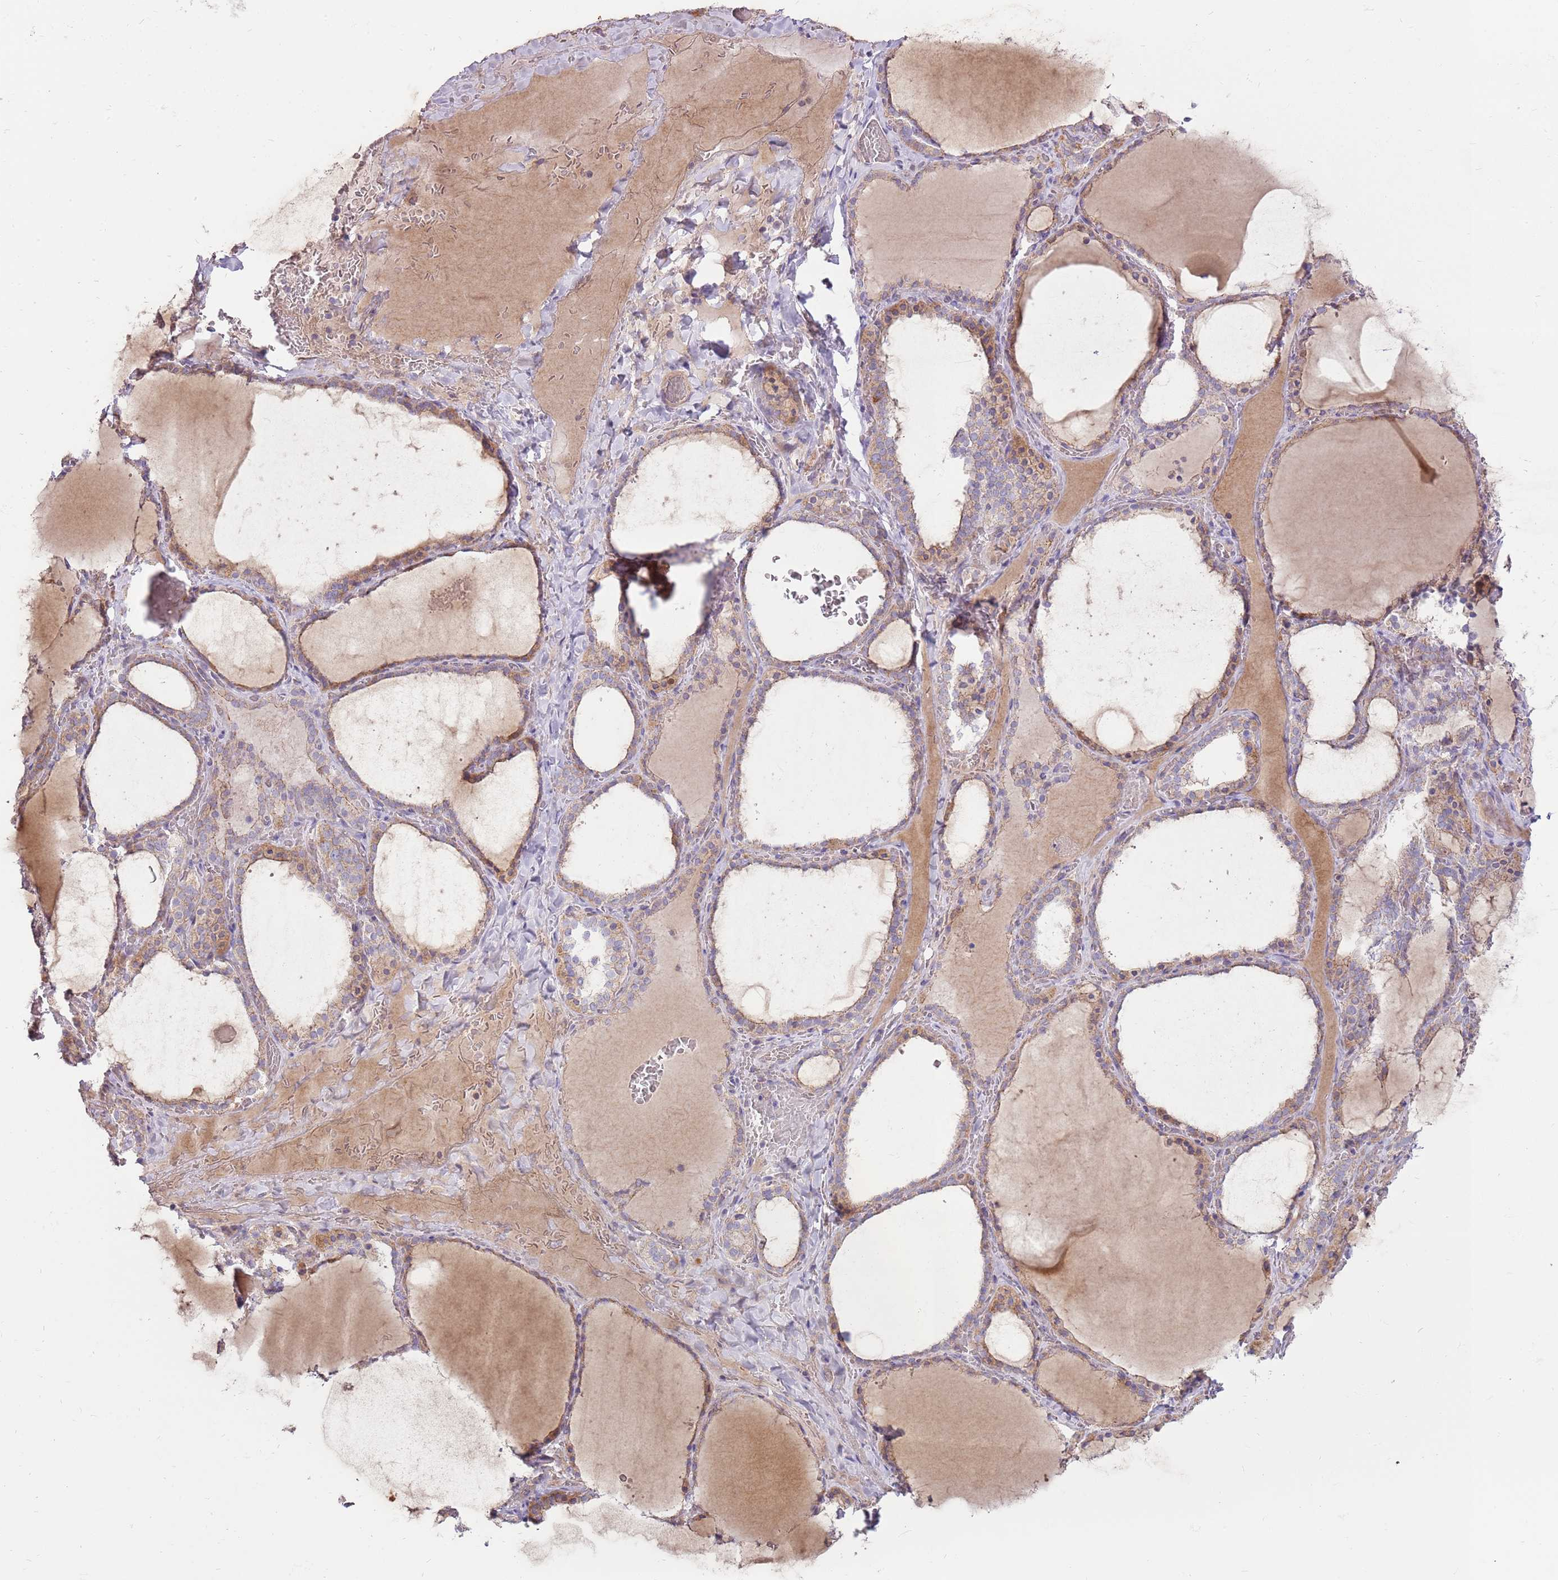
{"staining": {"intensity": "weak", "quantity": "25%-75%", "location": "cytoplasmic/membranous"}, "tissue": "thyroid gland", "cell_type": "Glandular cells", "image_type": "normal", "snomed": [{"axis": "morphology", "description": "Normal tissue, NOS"}, {"axis": "topography", "description": "Thyroid gland"}], "caption": "This is a histology image of immunohistochemistry (IHC) staining of unremarkable thyroid gland, which shows weak positivity in the cytoplasmic/membranous of glandular cells.", "gene": "SPATA31D1", "patient": {"sex": "female", "age": 39}}